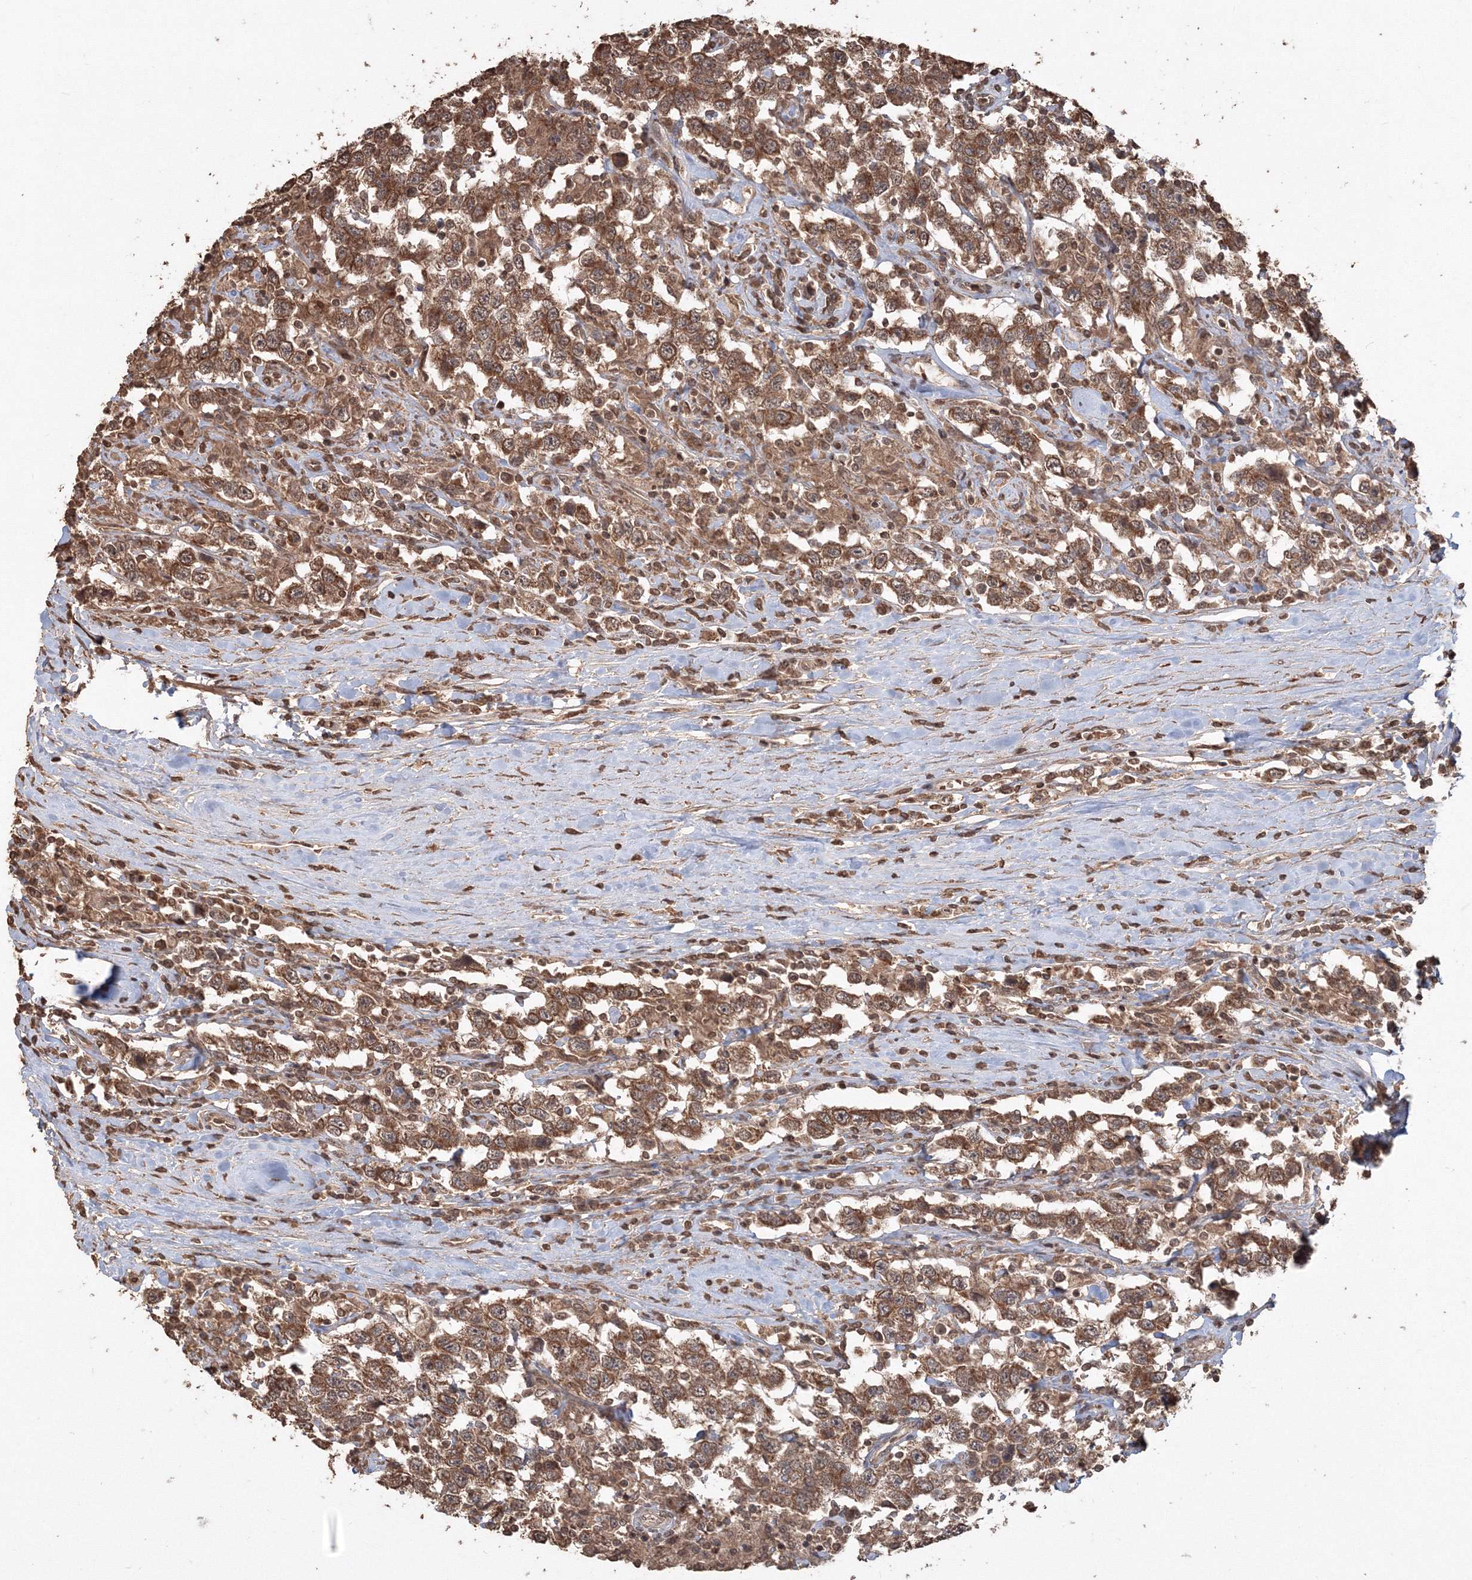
{"staining": {"intensity": "moderate", "quantity": ">75%", "location": "cytoplasmic/membranous"}, "tissue": "testis cancer", "cell_type": "Tumor cells", "image_type": "cancer", "snomed": [{"axis": "morphology", "description": "Seminoma, NOS"}, {"axis": "topography", "description": "Testis"}], "caption": "Protein staining of testis cancer (seminoma) tissue exhibits moderate cytoplasmic/membranous positivity in approximately >75% of tumor cells.", "gene": "CCDC122", "patient": {"sex": "male", "age": 41}}